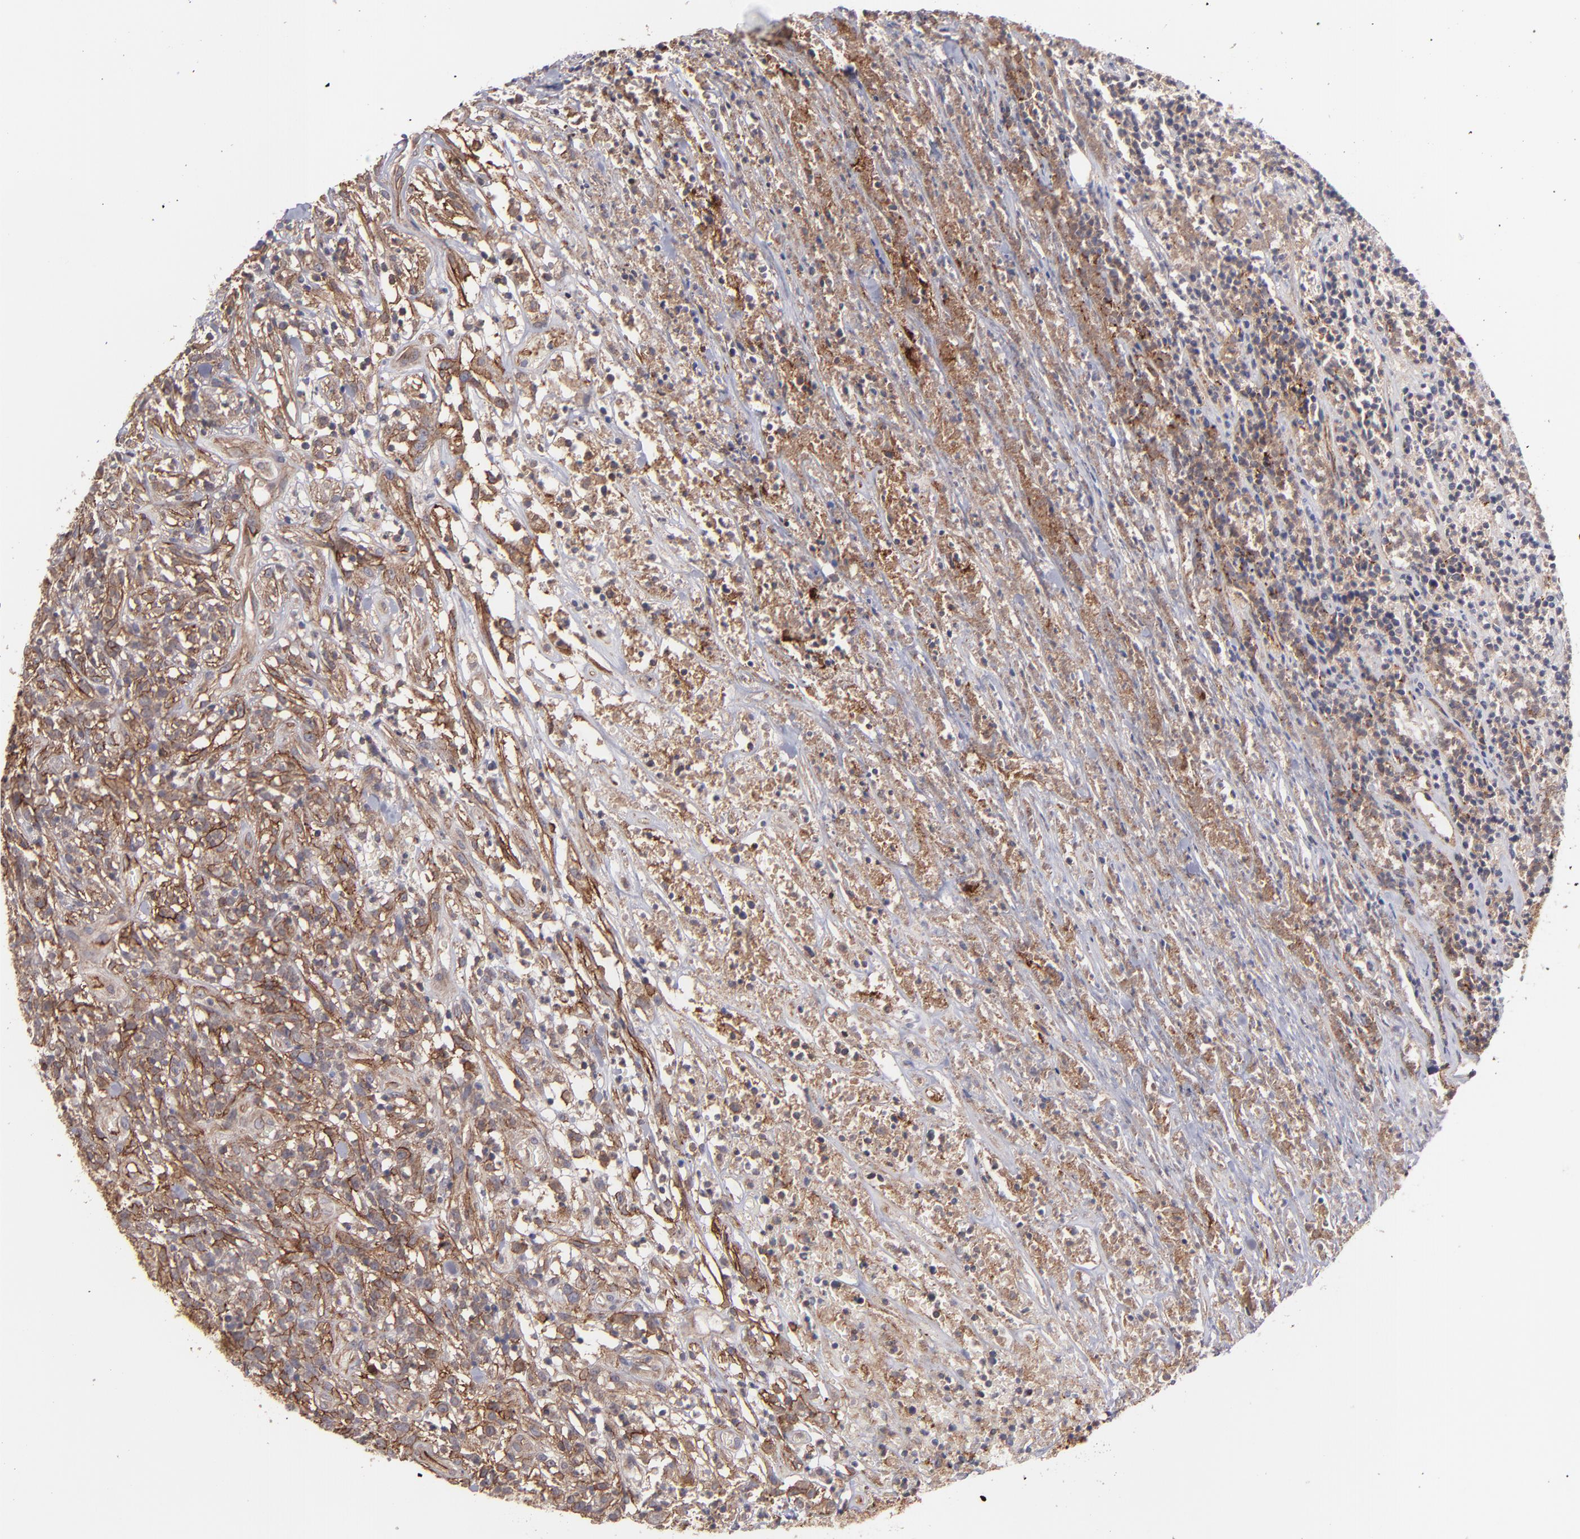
{"staining": {"intensity": "moderate", "quantity": ">75%", "location": "cytoplasmic/membranous"}, "tissue": "lymphoma", "cell_type": "Tumor cells", "image_type": "cancer", "snomed": [{"axis": "morphology", "description": "Malignant lymphoma, non-Hodgkin's type, High grade"}, {"axis": "topography", "description": "Lymph node"}], "caption": "Malignant lymphoma, non-Hodgkin's type (high-grade) stained with a protein marker shows moderate staining in tumor cells.", "gene": "ICAM1", "patient": {"sex": "female", "age": 73}}